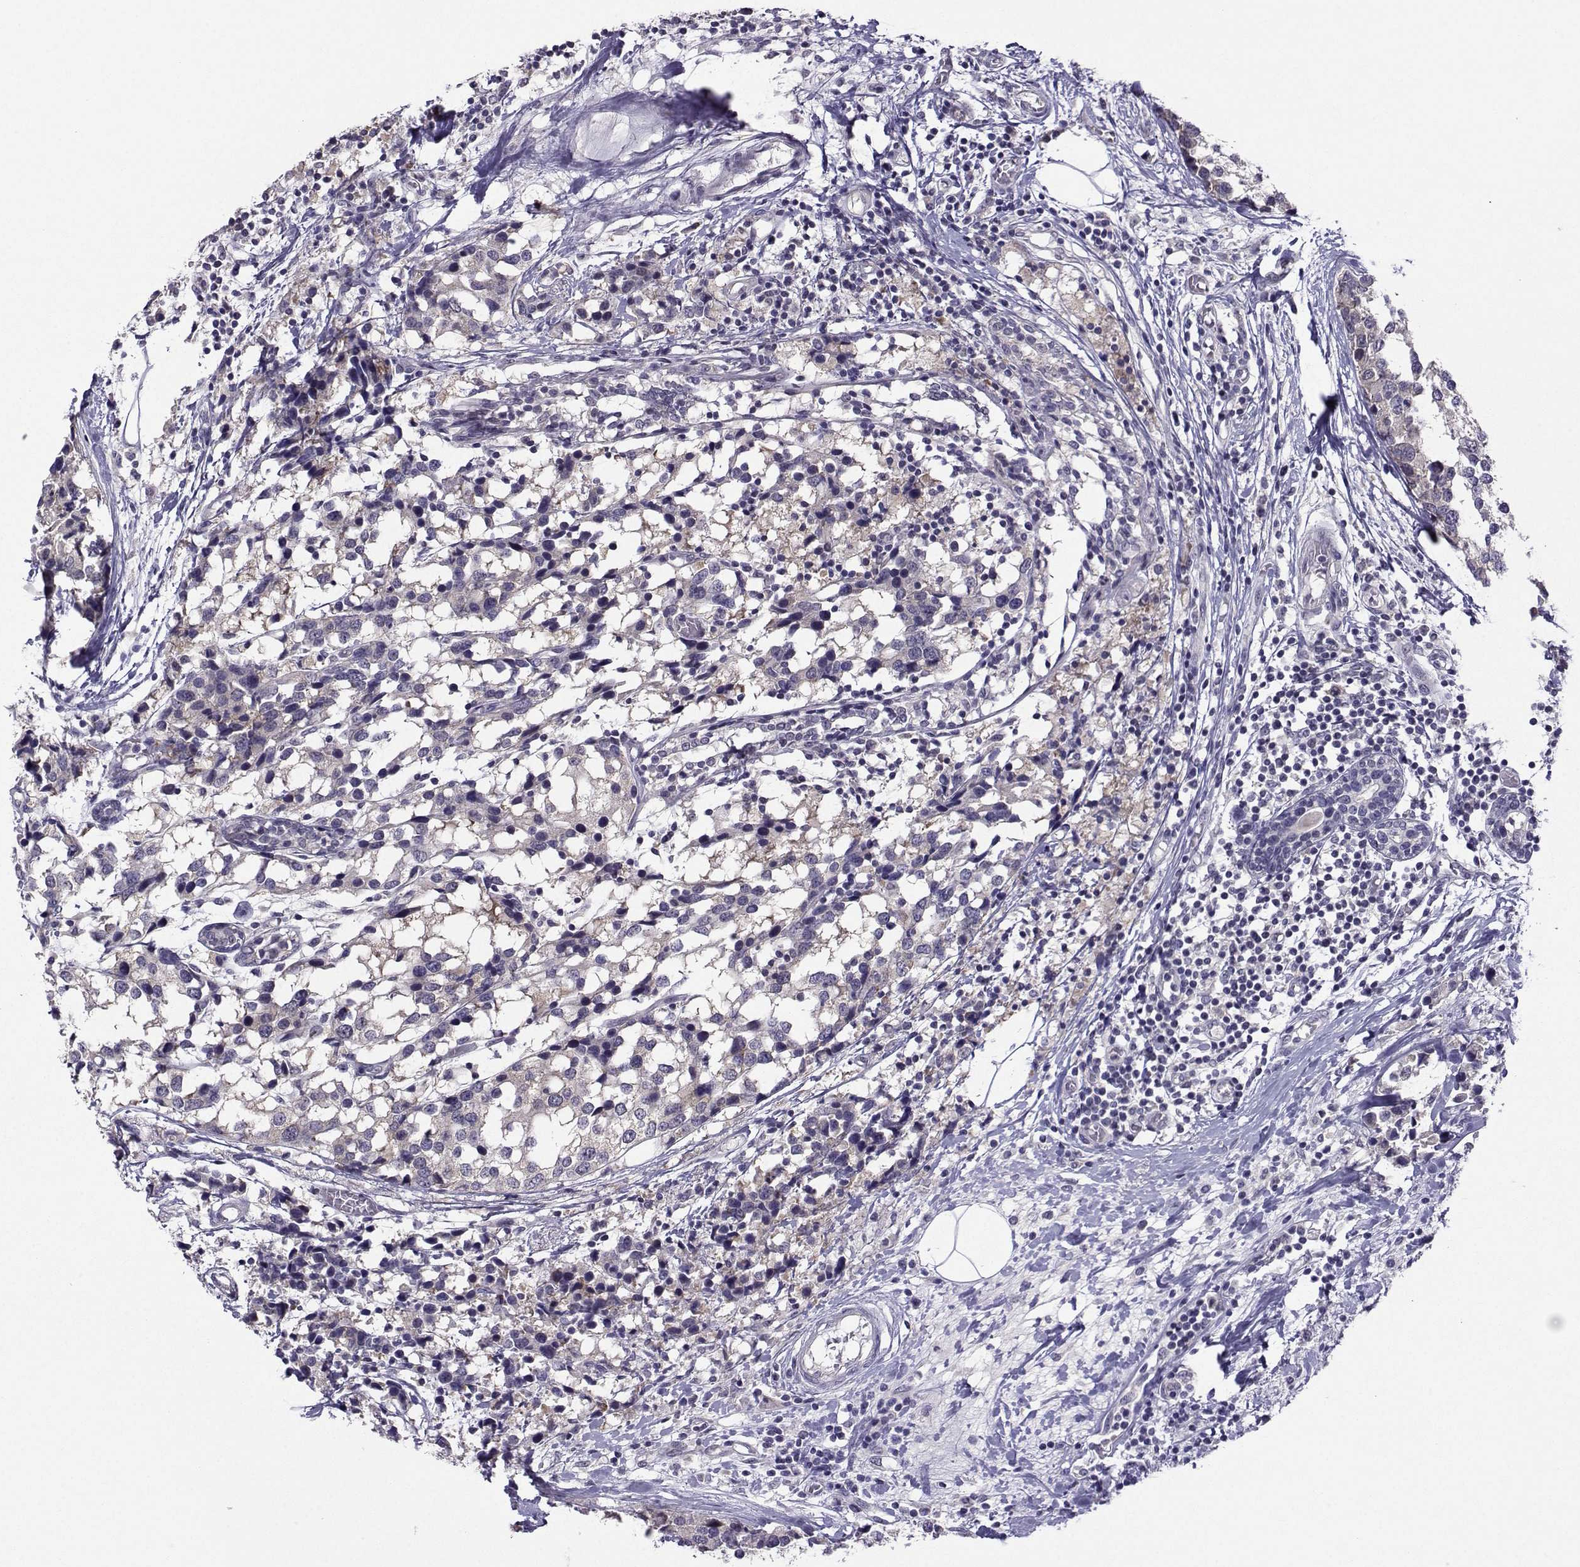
{"staining": {"intensity": "negative", "quantity": "none", "location": "none"}, "tissue": "breast cancer", "cell_type": "Tumor cells", "image_type": "cancer", "snomed": [{"axis": "morphology", "description": "Lobular carcinoma"}, {"axis": "topography", "description": "Breast"}], "caption": "Immunohistochemical staining of human lobular carcinoma (breast) reveals no significant staining in tumor cells.", "gene": "DDX20", "patient": {"sex": "female", "age": 59}}